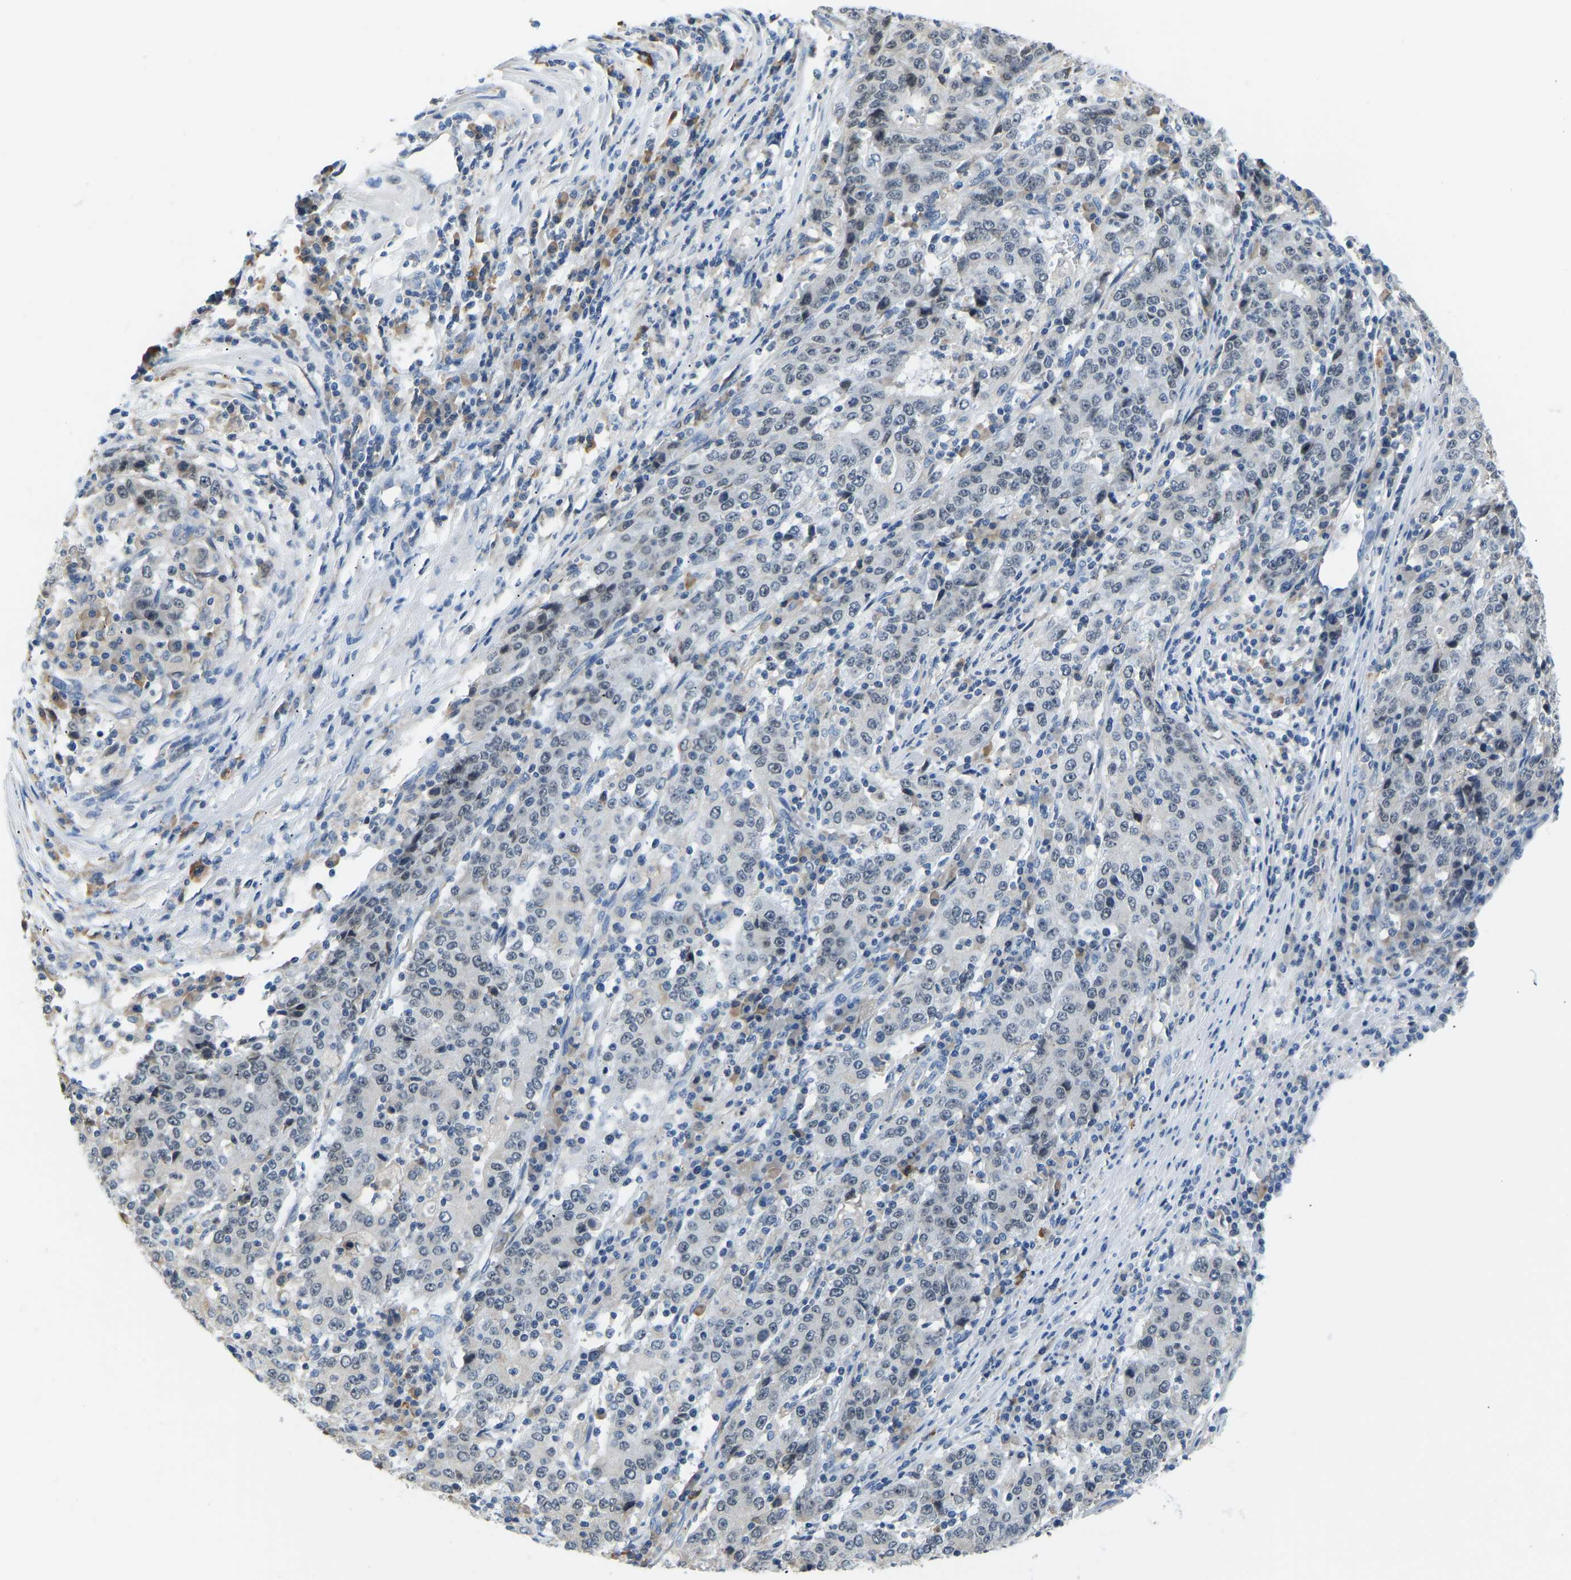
{"staining": {"intensity": "negative", "quantity": "none", "location": "none"}, "tissue": "stomach cancer", "cell_type": "Tumor cells", "image_type": "cancer", "snomed": [{"axis": "morphology", "description": "Adenocarcinoma, NOS"}, {"axis": "topography", "description": "Stomach"}], "caption": "Immunohistochemistry image of neoplastic tissue: stomach cancer (adenocarcinoma) stained with DAB shows no significant protein expression in tumor cells. The staining was performed using DAB (3,3'-diaminobenzidine) to visualize the protein expression in brown, while the nuclei were stained in blue with hematoxylin (Magnification: 20x).", "gene": "VRK1", "patient": {"sex": "male", "age": 59}}